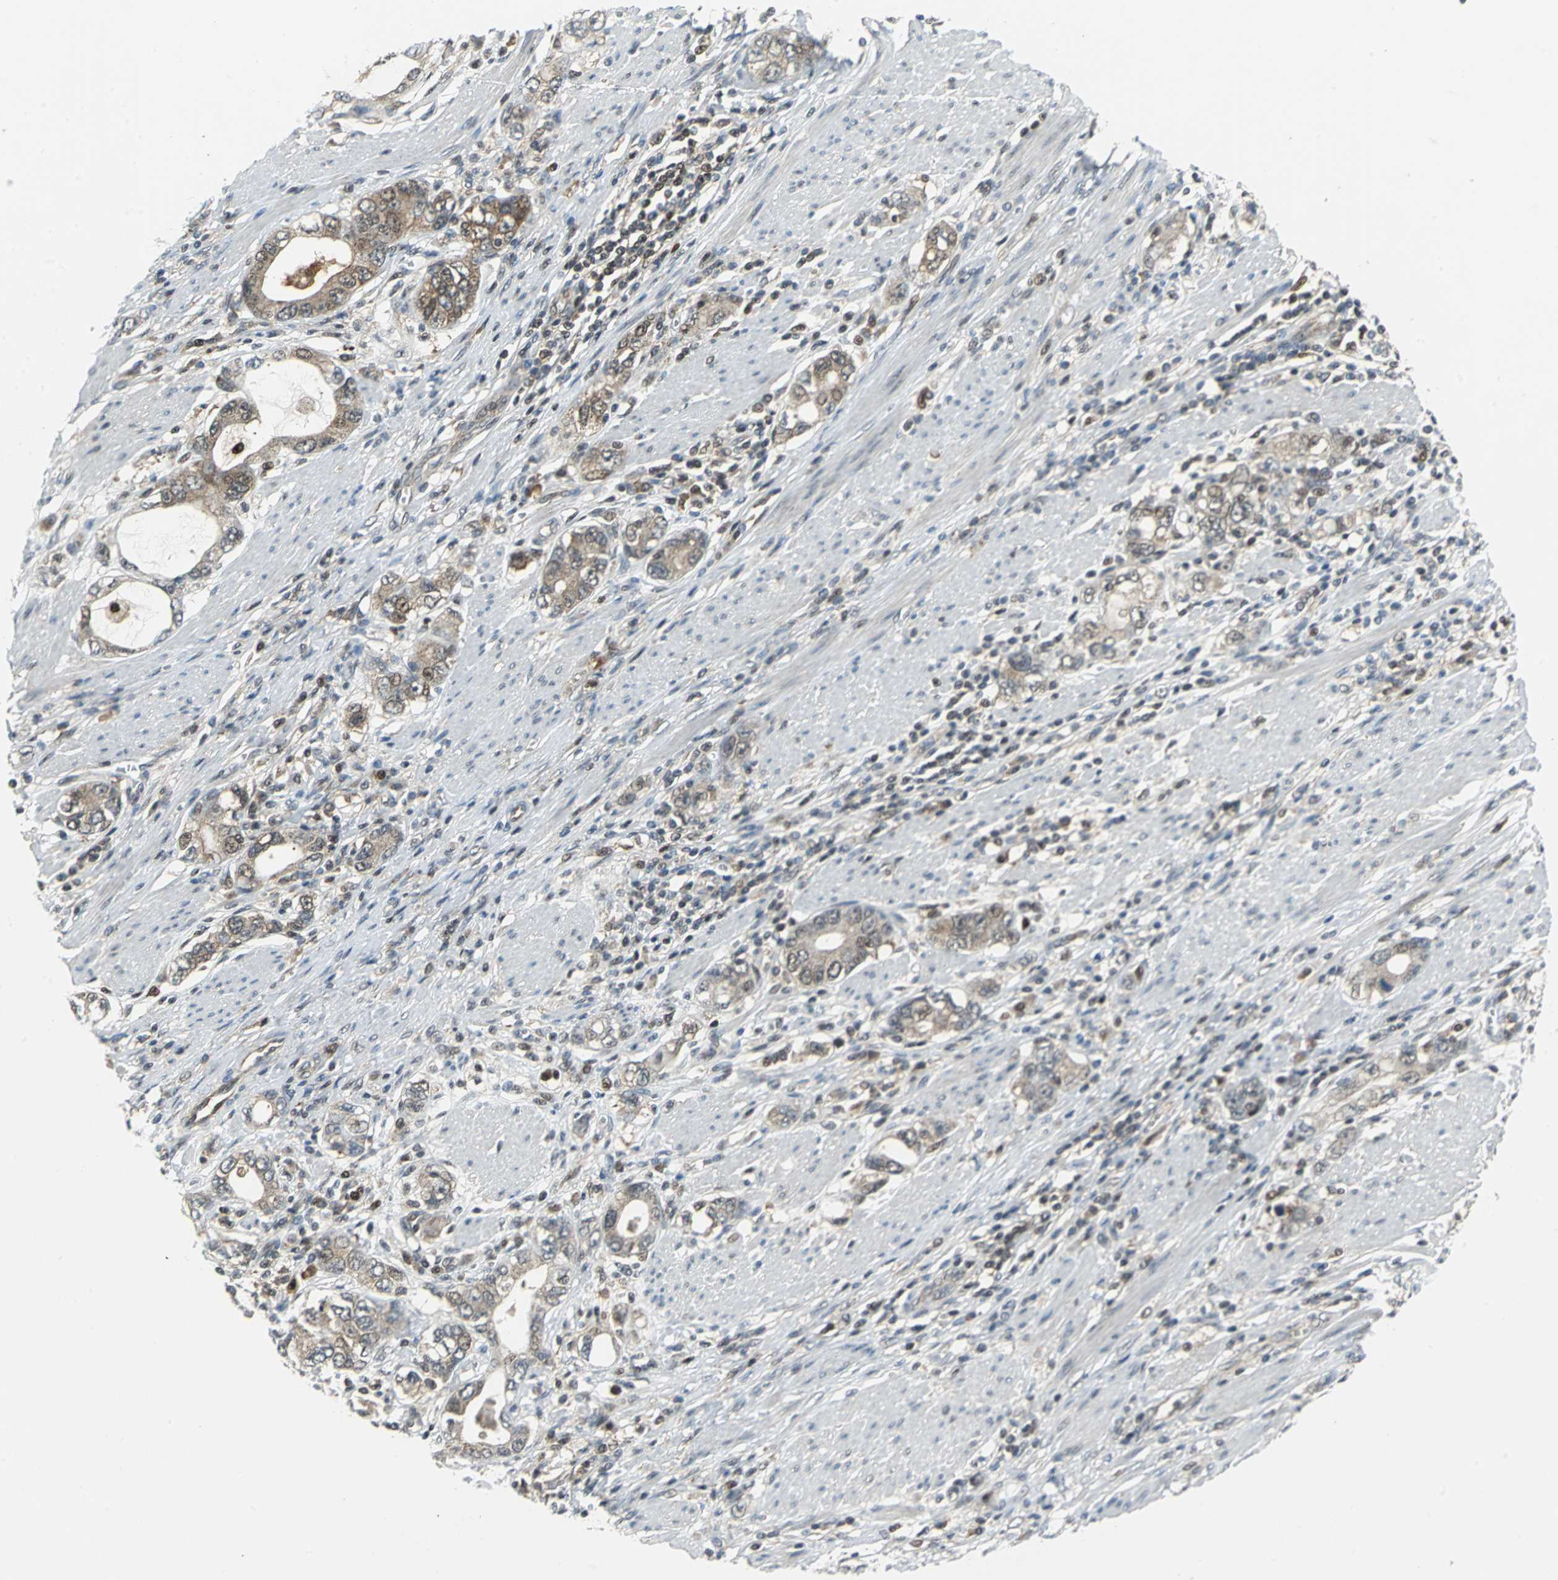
{"staining": {"intensity": "moderate", "quantity": "25%-75%", "location": "cytoplasmic/membranous"}, "tissue": "stomach cancer", "cell_type": "Tumor cells", "image_type": "cancer", "snomed": [{"axis": "morphology", "description": "Adenocarcinoma, NOS"}, {"axis": "topography", "description": "Stomach, lower"}], "caption": "Stomach cancer (adenocarcinoma) was stained to show a protein in brown. There is medium levels of moderate cytoplasmic/membranous expression in approximately 25%-75% of tumor cells.", "gene": "PSMA4", "patient": {"sex": "female", "age": 93}}